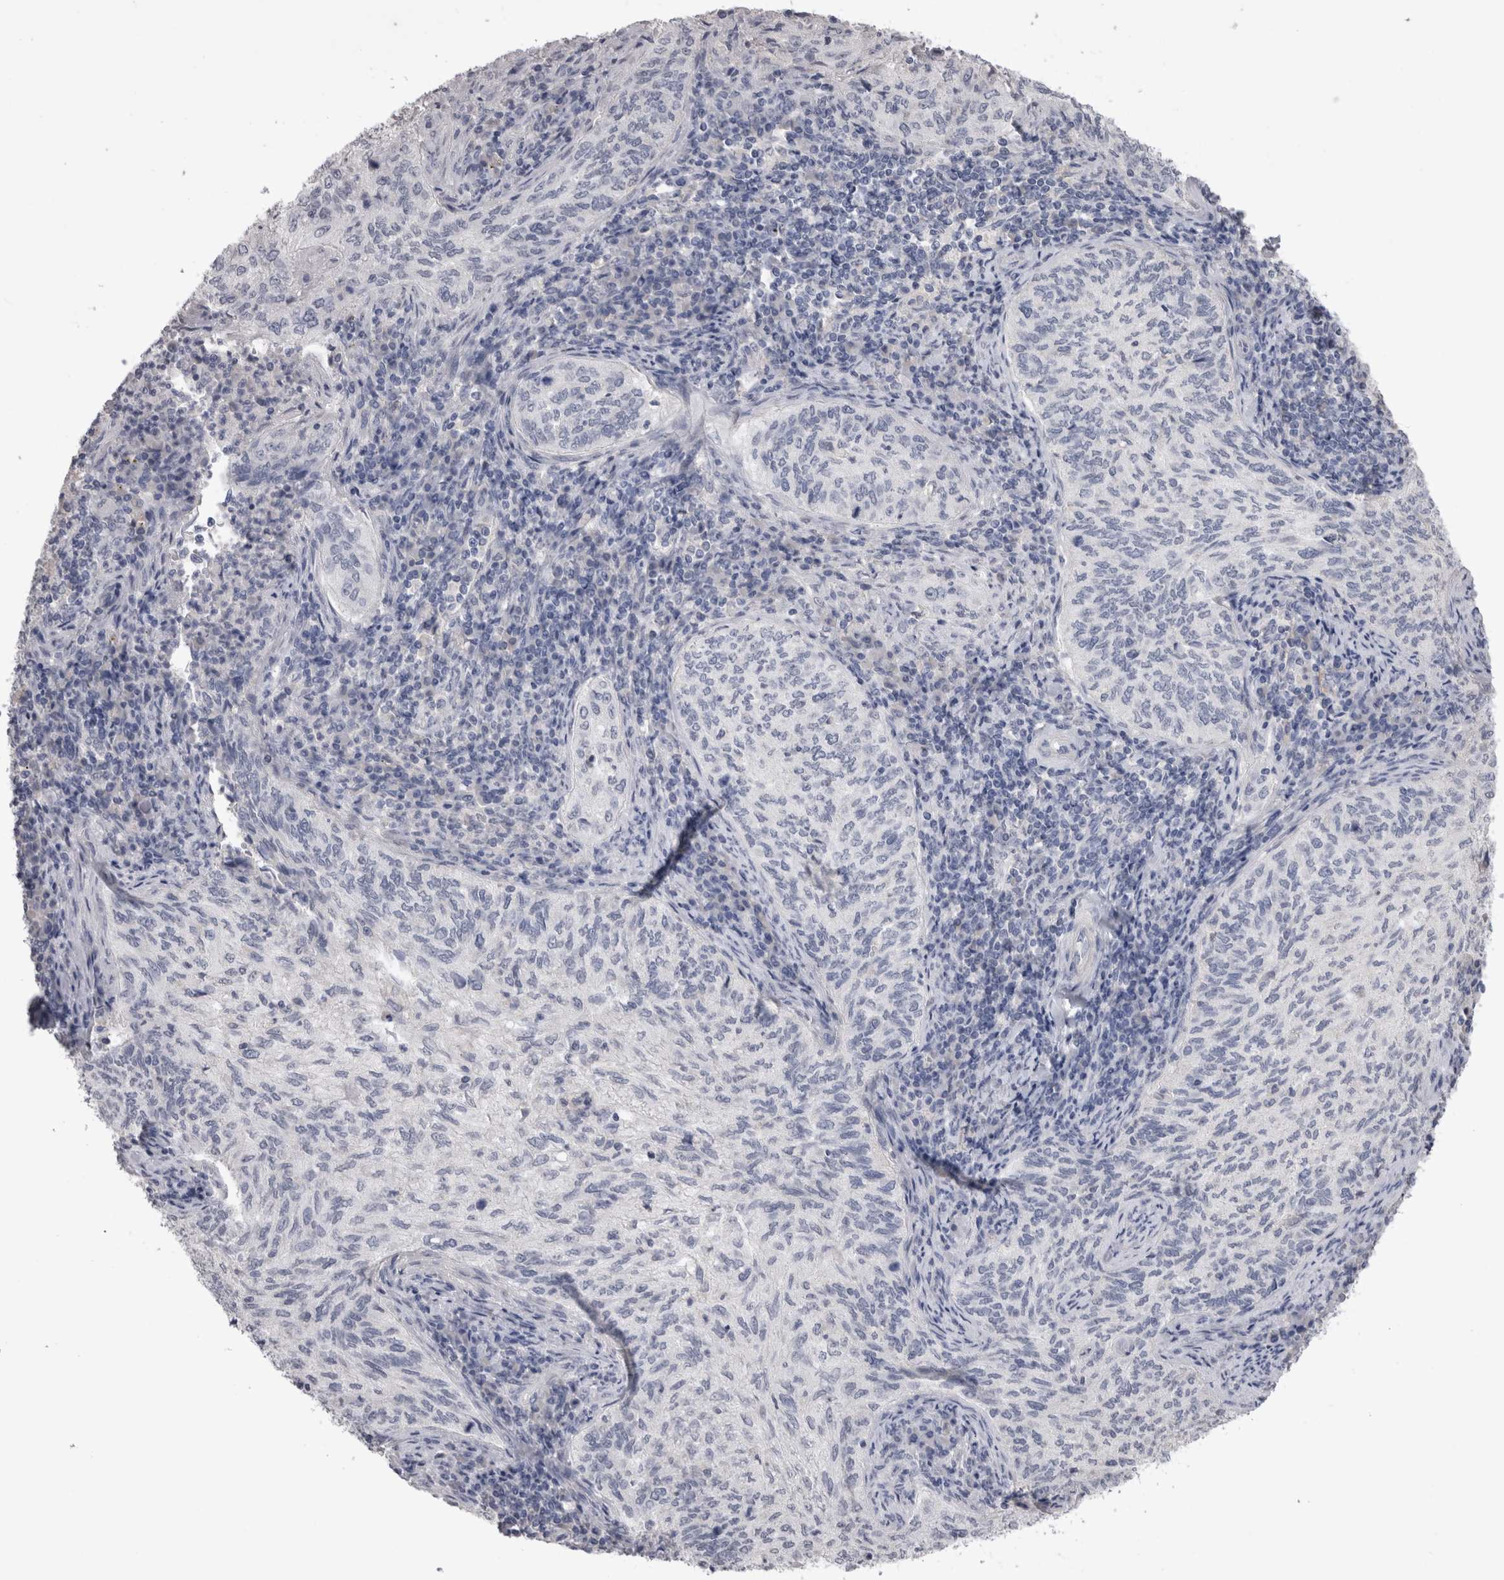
{"staining": {"intensity": "negative", "quantity": "none", "location": "none"}, "tissue": "cervical cancer", "cell_type": "Tumor cells", "image_type": "cancer", "snomed": [{"axis": "morphology", "description": "Squamous cell carcinoma, NOS"}, {"axis": "topography", "description": "Cervix"}], "caption": "Cervical squamous cell carcinoma was stained to show a protein in brown. There is no significant positivity in tumor cells. (Stains: DAB (3,3'-diaminobenzidine) immunohistochemistry with hematoxylin counter stain, Microscopy: brightfield microscopy at high magnification).", "gene": "ADAM2", "patient": {"sex": "female", "age": 30}}